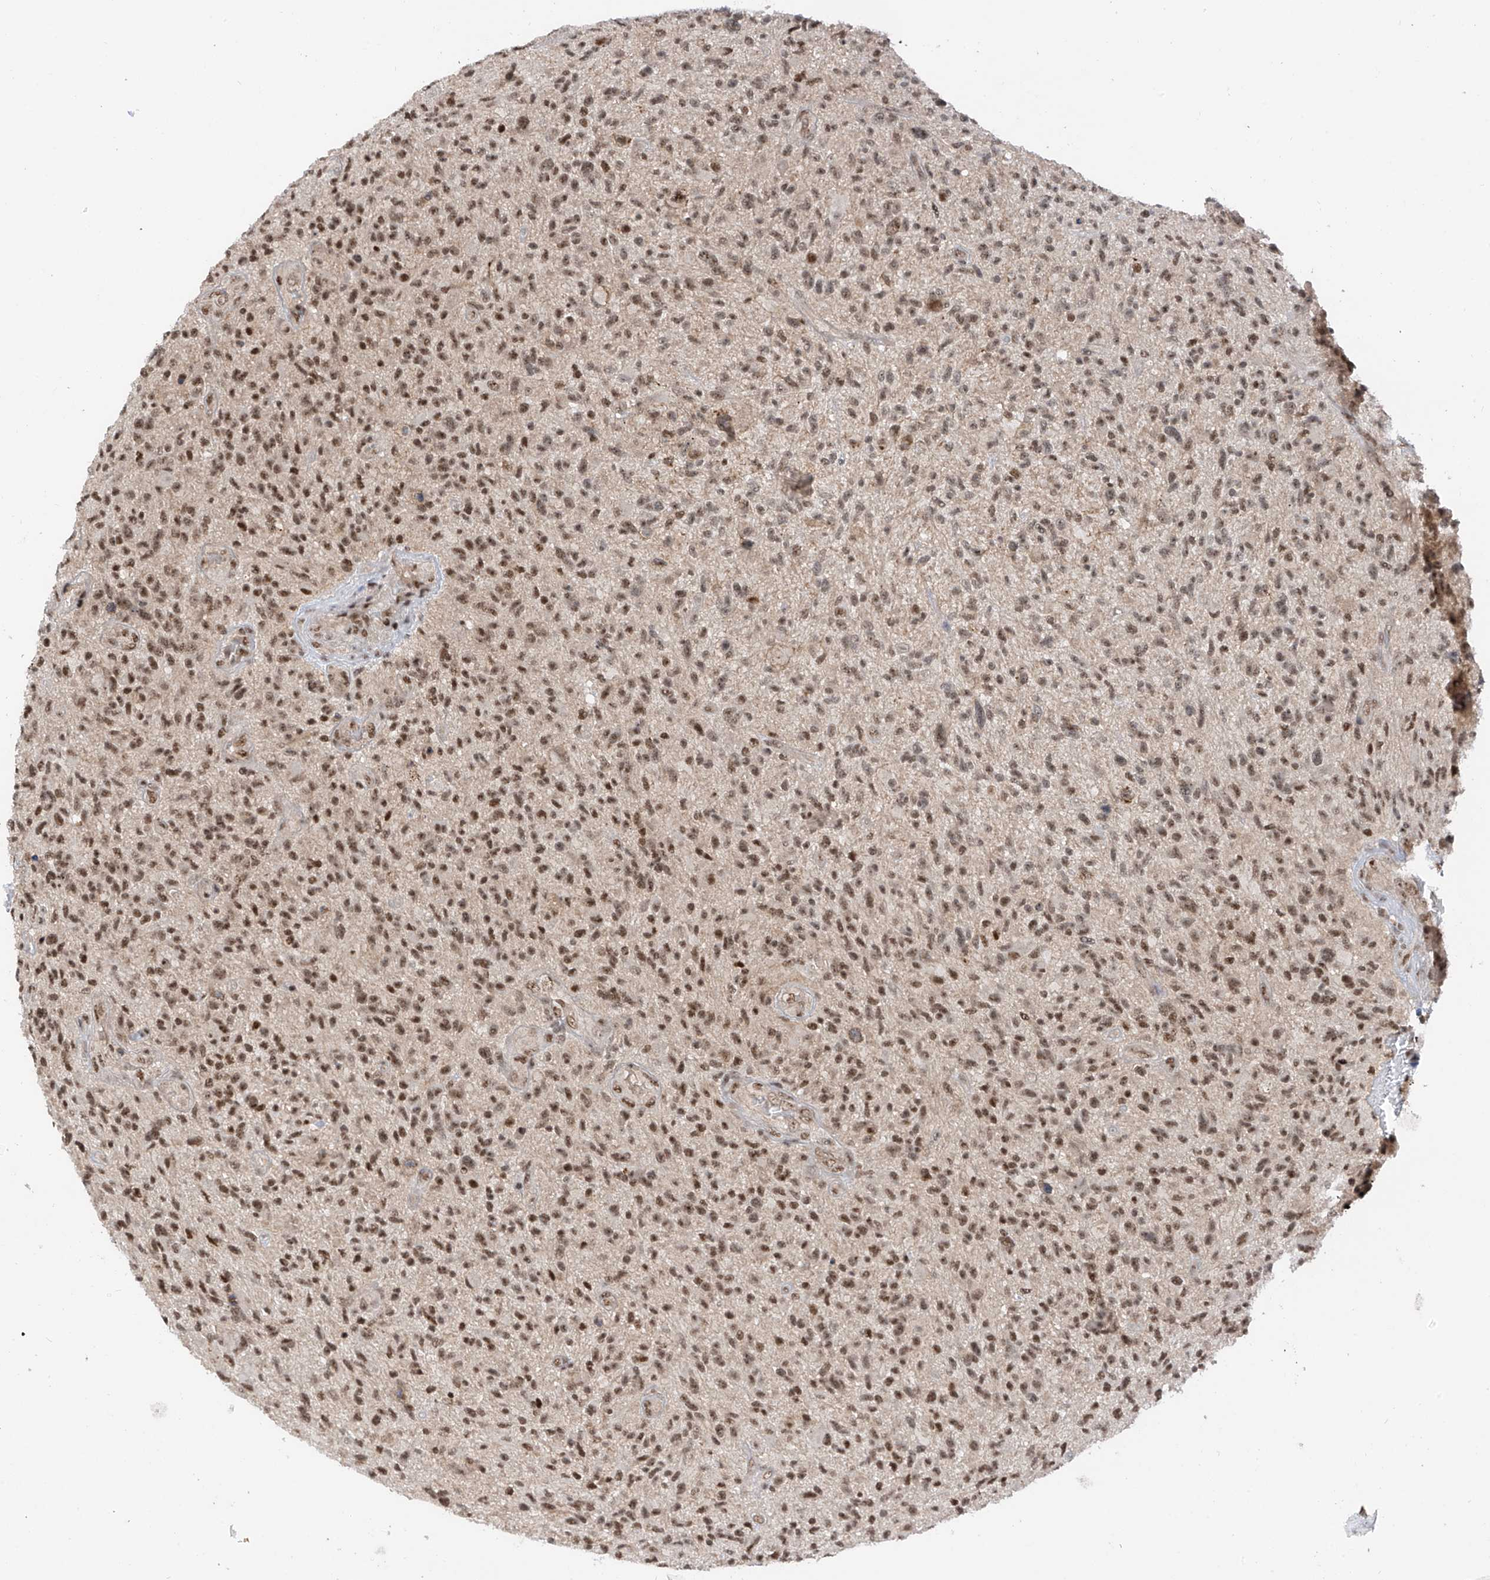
{"staining": {"intensity": "moderate", "quantity": ">75%", "location": "nuclear"}, "tissue": "glioma", "cell_type": "Tumor cells", "image_type": "cancer", "snomed": [{"axis": "morphology", "description": "Glioma, malignant, High grade"}, {"axis": "topography", "description": "Brain"}], "caption": "The micrograph displays staining of malignant high-grade glioma, revealing moderate nuclear protein expression (brown color) within tumor cells.", "gene": "RPAIN", "patient": {"sex": "male", "age": 47}}